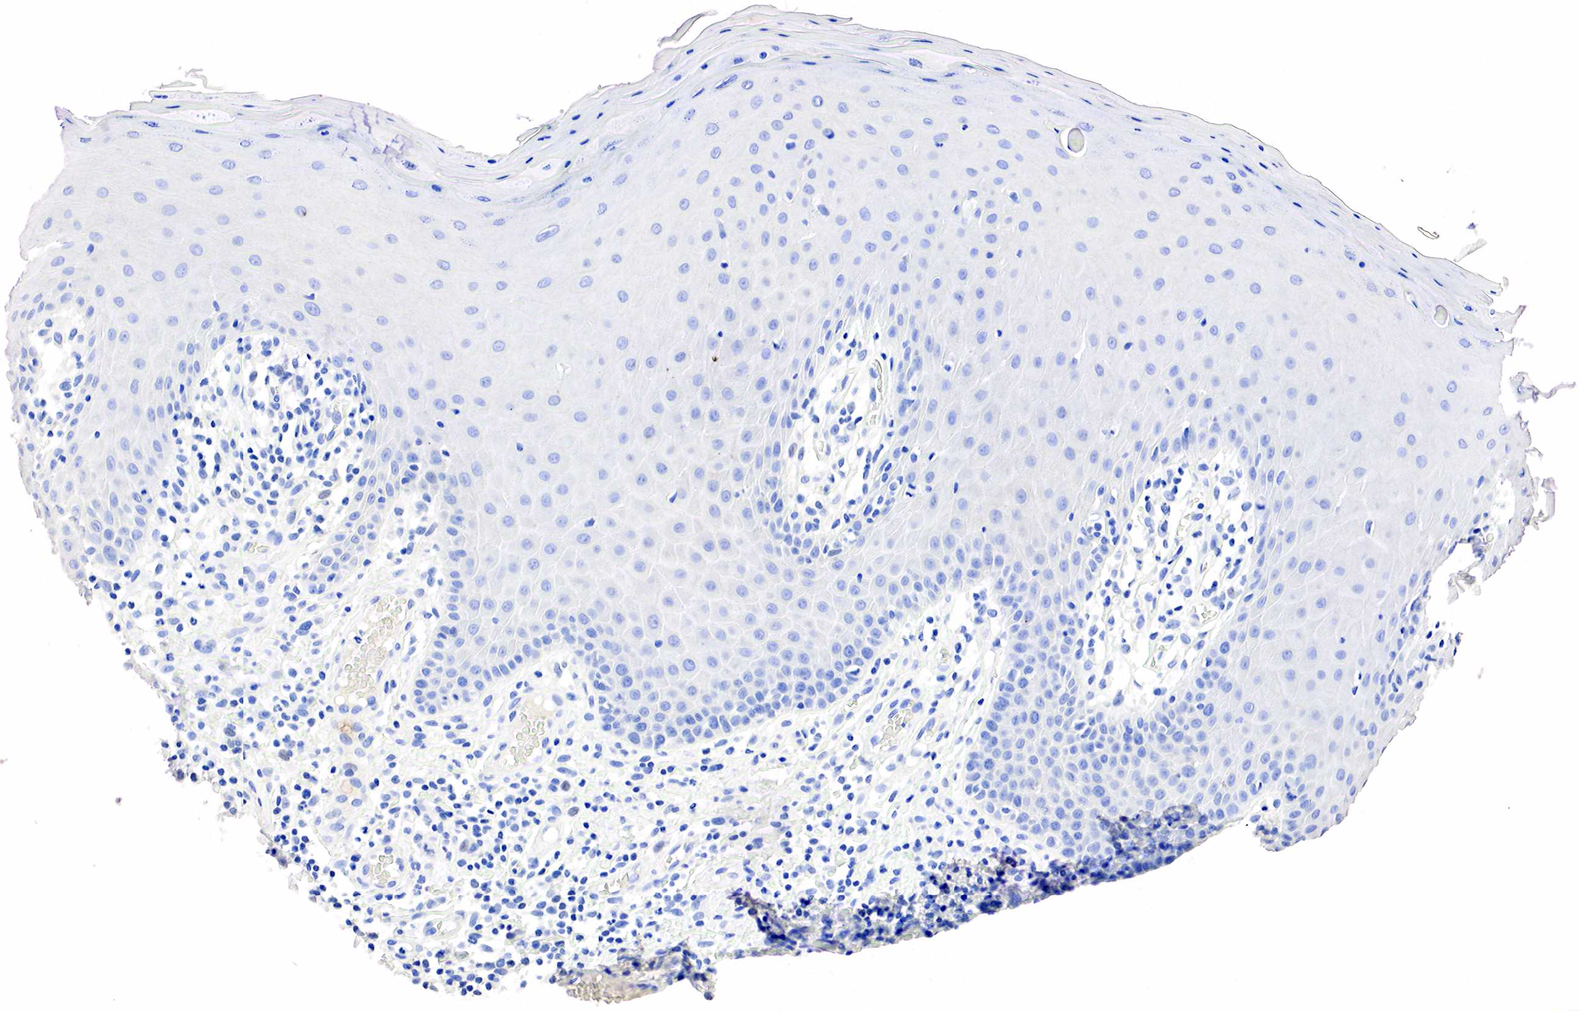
{"staining": {"intensity": "negative", "quantity": "none", "location": "none"}, "tissue": "oral mucosa", "cell_type": "Squamous epithelial cells", "image_type": "normal", "snomed": [{"axis": "morphology", "description": "Normal tissue, NOS"}, {"axis": "topography", "description": "Oral tissue"}], "caption": "The photomicrograph shows no staining of squamous epithelial cells in normal oral mucosa.", "gene": "SST", "patient": {"sex": "female", "age": 56}}